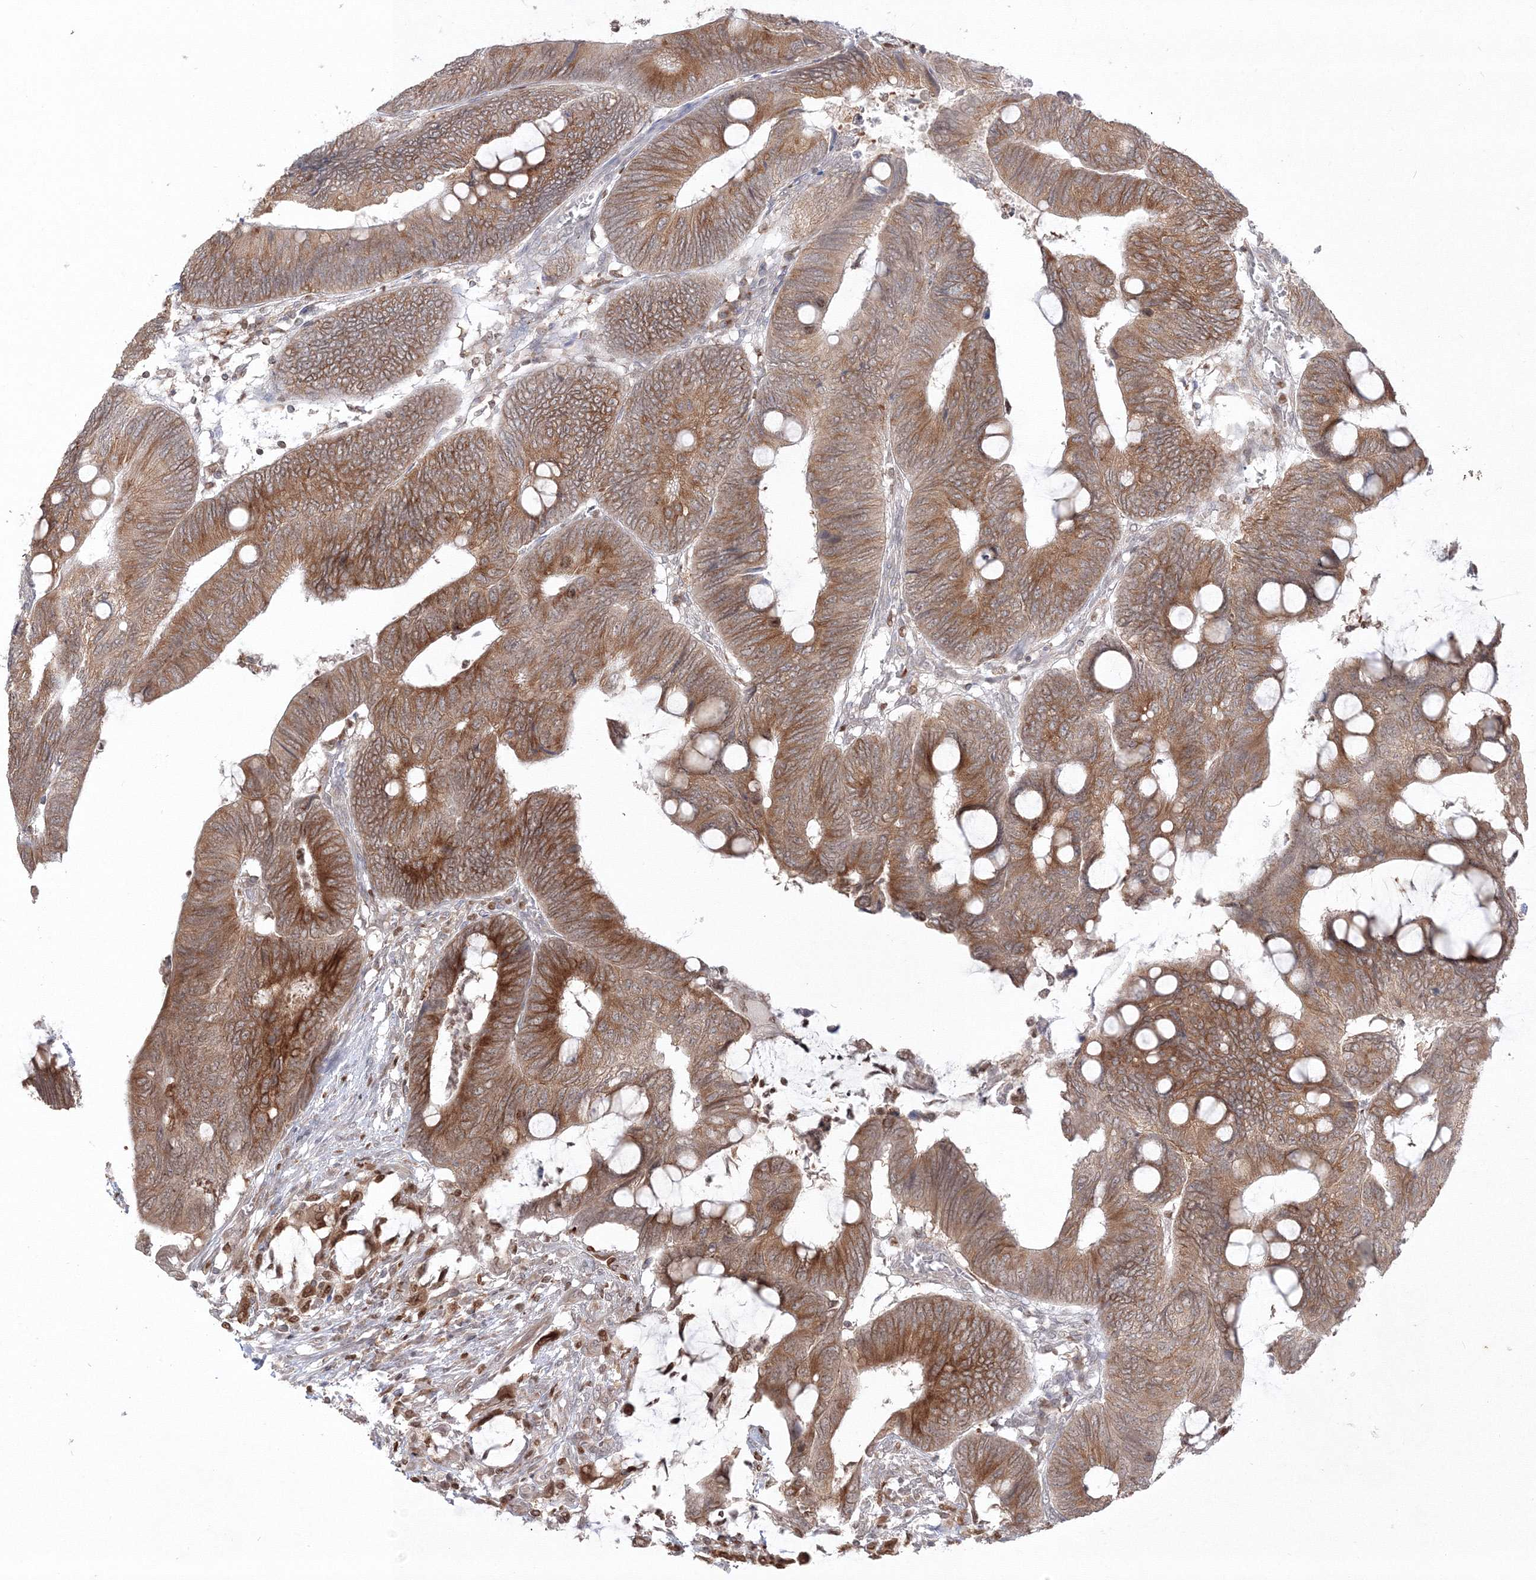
{"staining": {"intensity": "moderate", "quantity": ">75%", "location": "cytoplasmic/membranous"}, "tissue": "colorectal cancer", "cell_type": "Tumor cells", "image_type": "cancer", "snomed": [{"axis": "morphology", "description": "Normal tissue, NOS"}, {"axis": "morphology", "description": "Adenocarcinoma, NOS"}, {"axis": "topography", "description": "Rectum"}, {"axis": "topography", "description": "Peripheral nerve tissue"}], "caption": "This histopathology image displays adenocarcinoma (colorectal) stained with immunohistochemistry to label a protein in brown. The cytoplasmic/membranous of tumor cells show moderate positivity for the protein. Nuclei are counter-stained blue.", "gene": "TMEM50B", "patient": {"sex": "male", "age": 92}}